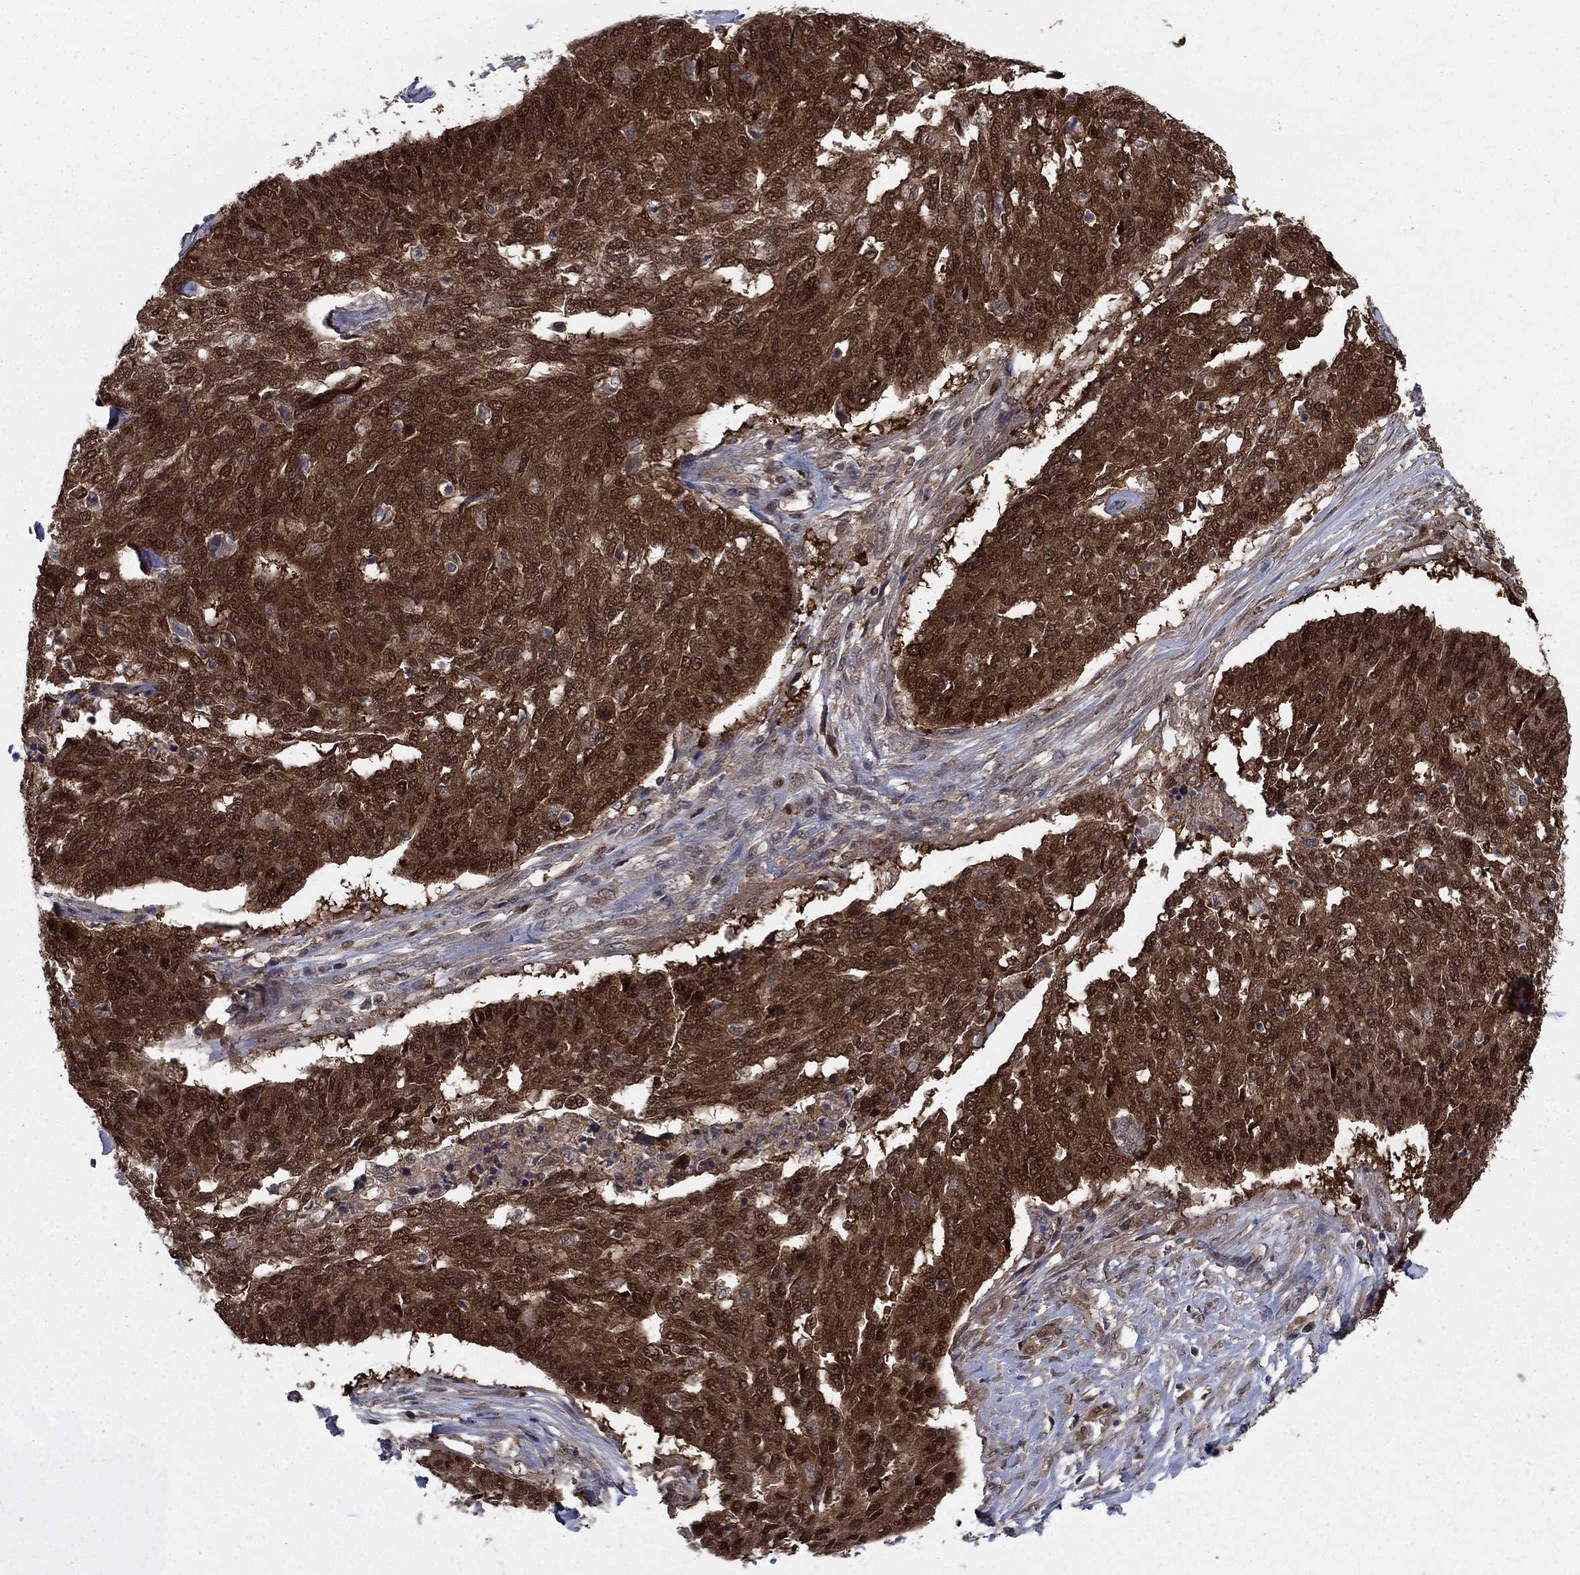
{"staining": {"intensity": "strong", "quantity": ">75%", "location": "cytoplasmic/membranous"}, "tissue": "ovarian cancer", "cell_type": "Tumor cells", "image_type": "cancer", "snomed": [{"axis": "morphology", "description": "Cystadenocarcinoma, serous, NOS"}, {"axis": "topography", "description": "Ovary"}], "caption": "Protein analysis of ovarian cancer tissue demonstrates strong cytoplasmic/membranous positivity in approximately >75% of tumor cells.", "gene": "FKBP4", "patient": {"sex": "female", "age": 67}}